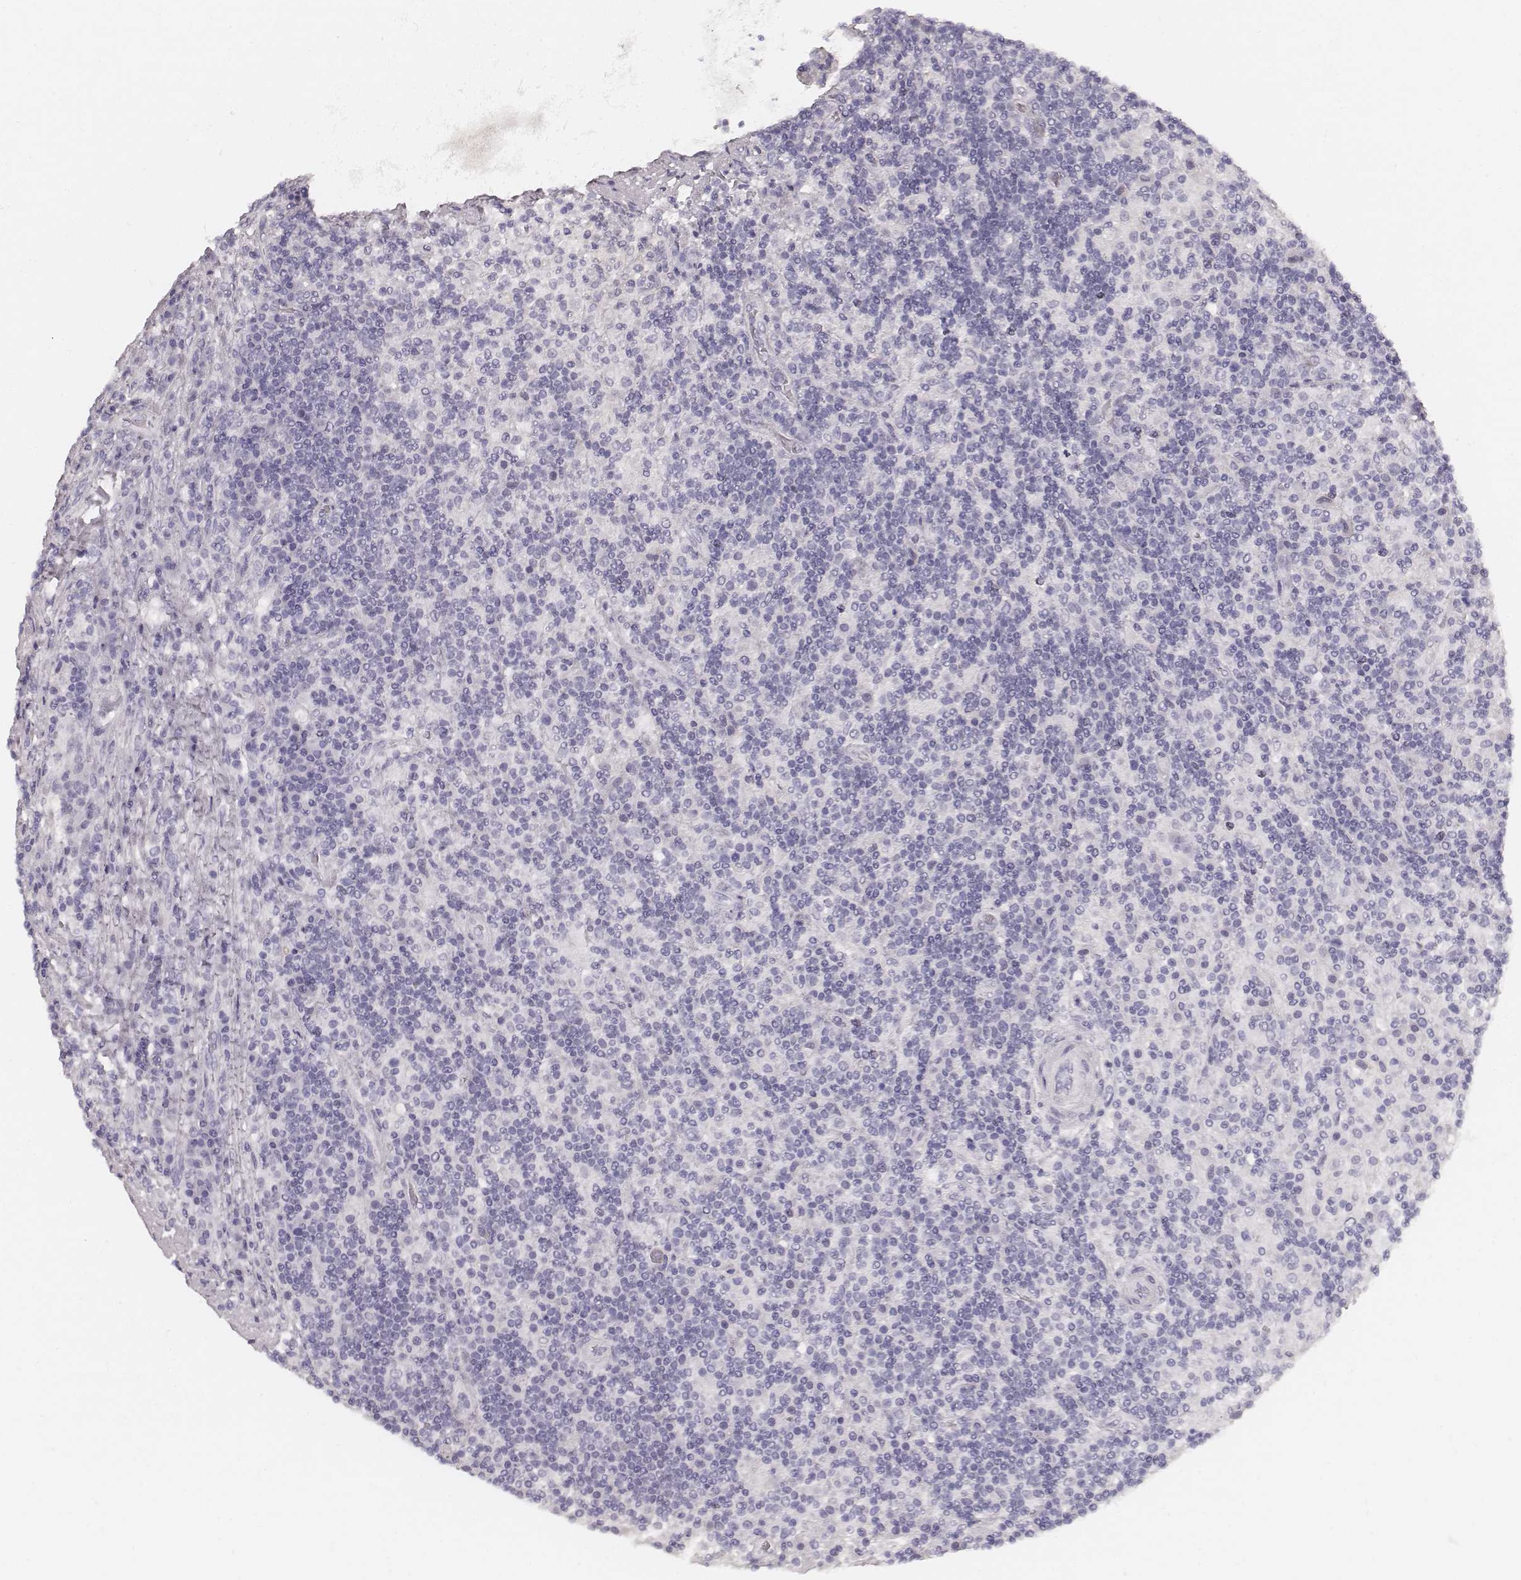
{"staining": {"intensity": "negative", "quantity": "none", "location": "none"}, "tissue": "lymphoma", "cell_type": "Tumor cells", "image_type": "cancer", "snomed": [{"axis": "morphology", "description": "Hodgkin's disease, NOS"}, {"axis": "topography", "description": "Lymph node"}], "caption": "DAB (3,3'-diaminobenzidine) immunohistochemical staining of Hodgkin's disease exhibits no significant positivity in tumor cells.", "gene": "HNF4G", "patient": {"sex": "male", "age": 70}}